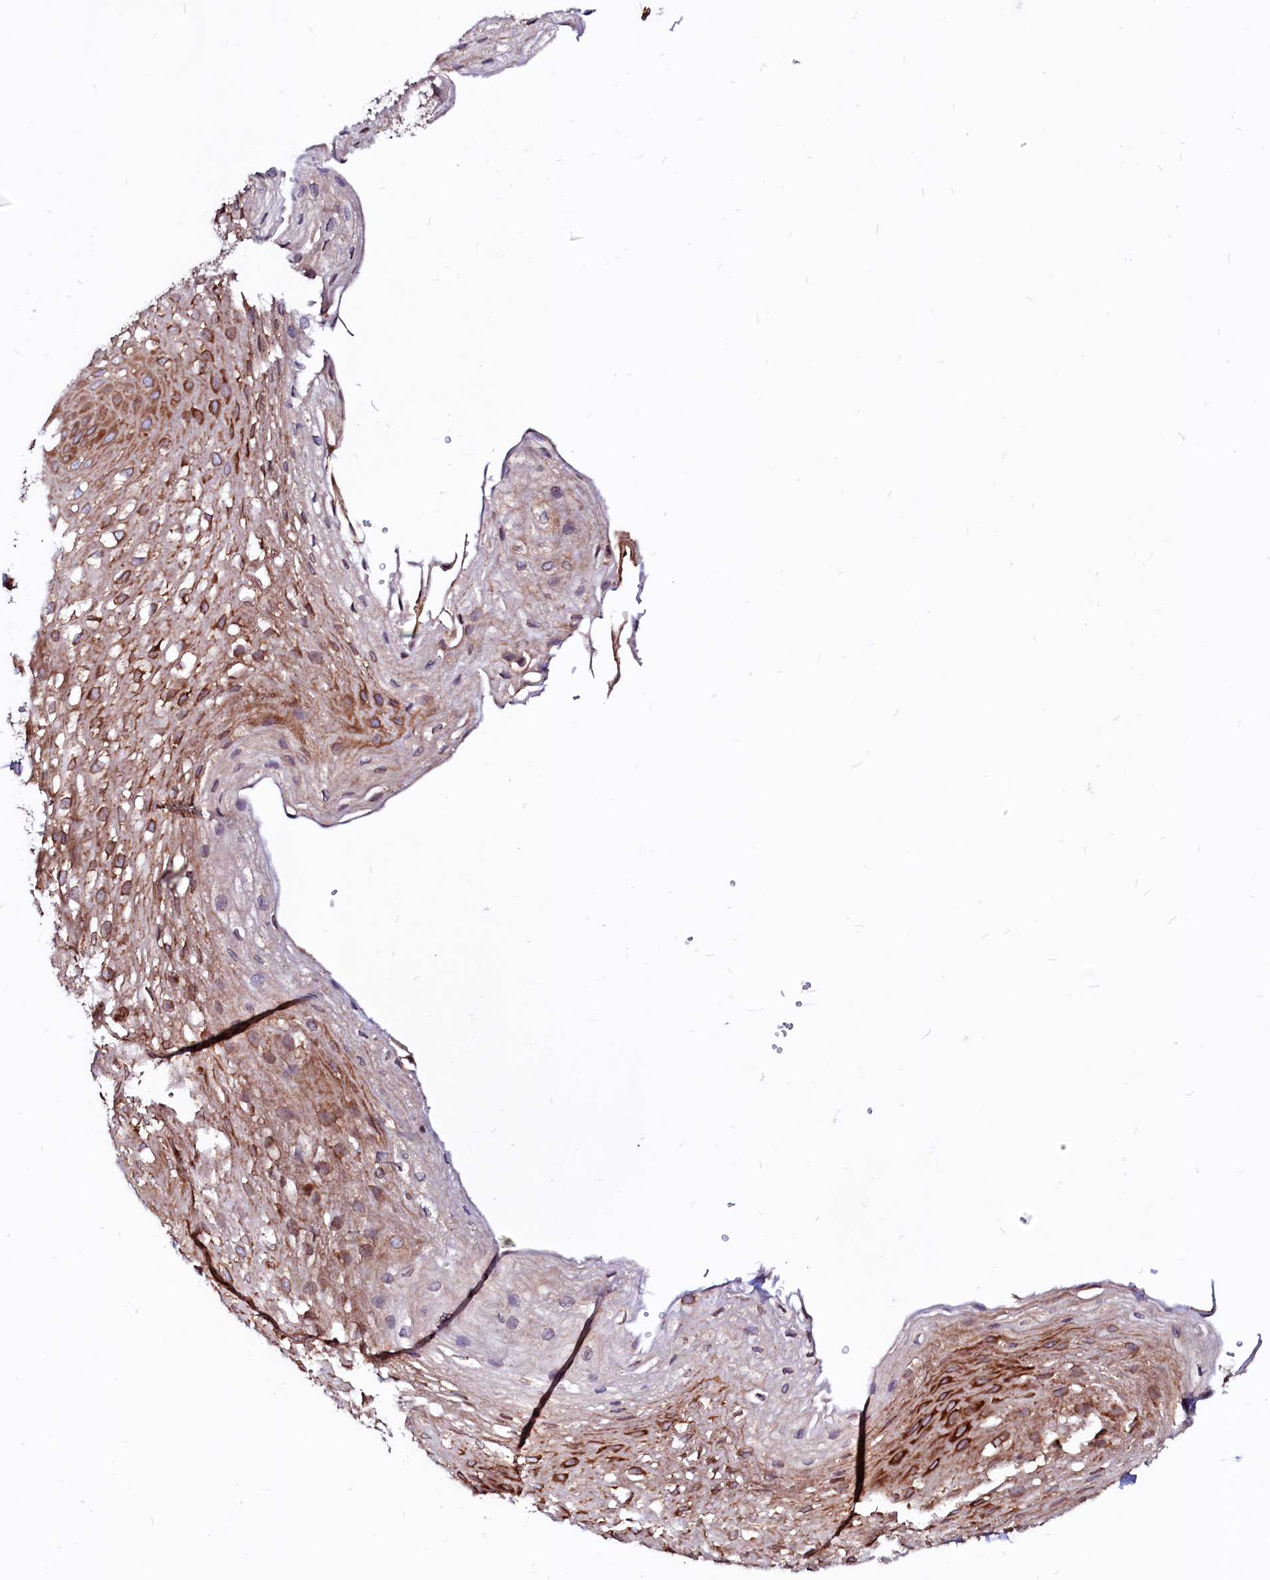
{"staining": {"intensity": "moderate", "quantity": ">75%", "location": "cytoplasmic/membranous"}, "tissue": "esophagus", "cell_type": "Squamous epithelial cells", "image_type": "normal", "snomed": [{"axis": "morphology", "description": "Normal tissue, NOS"}, {"axis": "topography", "description": "Esophagus"}], "caption": "Brown immunohistochemical staining in normal human esophagus displays moderate cytoplasmic/membranous expression in about >75% of squamous epithelial cells.", "gene": "DERL1", "patient": {"sex": "female", "age": 66}}